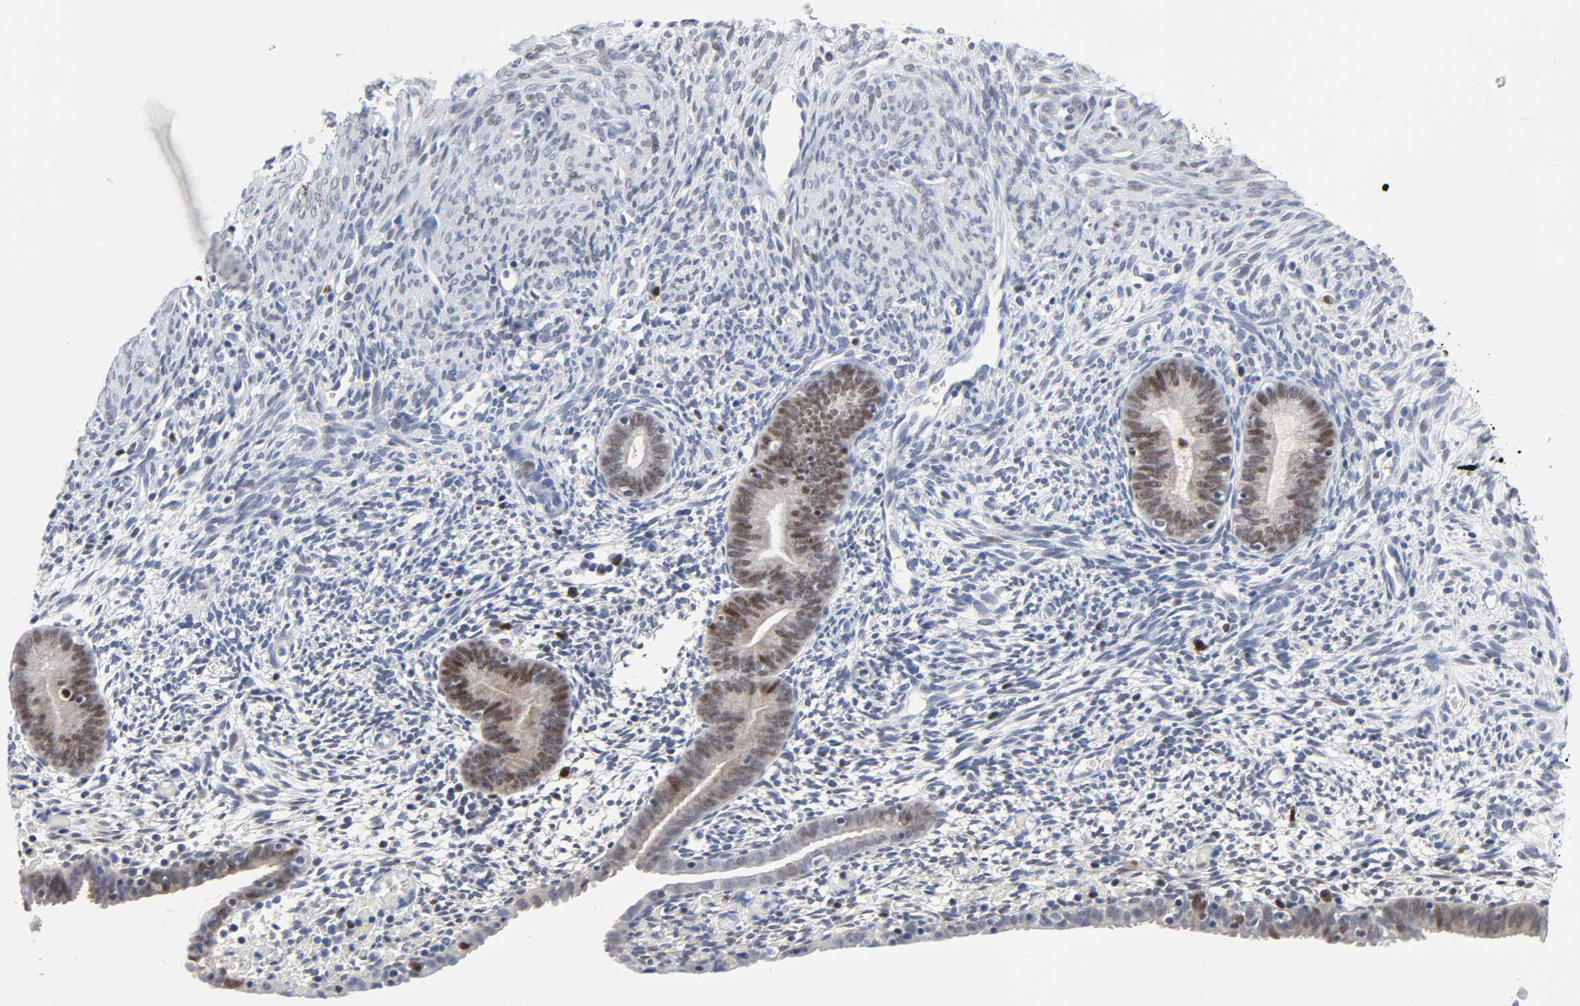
{"staining": {"intensity": "negative", "quantity": "none", "location": "none"}, "tissue": "endometrium", "cell_type": "Cells in endometrial stroma", "image_type": "normal", "snomed": [{"axis": "morphology", "description": "Normal tissue, NOS"}, {"axis": "morphology", "description": "Atrophy, NOS"}, {"axis": "topography", "description": "Uterus"}, {"axis": "topography", "description": "Endometrium"}], "caption": "Protein analysis of benign endometrium shows no significant staining in cells in endometrial stroma. The staining was performed using DAB (3,3'-diaminobenzidine) to visualize the protein expression in brown, while the nuclei were stained in blue with hematoxylin (Magnification: 20x).", "gene": "WEE1", "patient": {"sex": "female", "age": 68}}